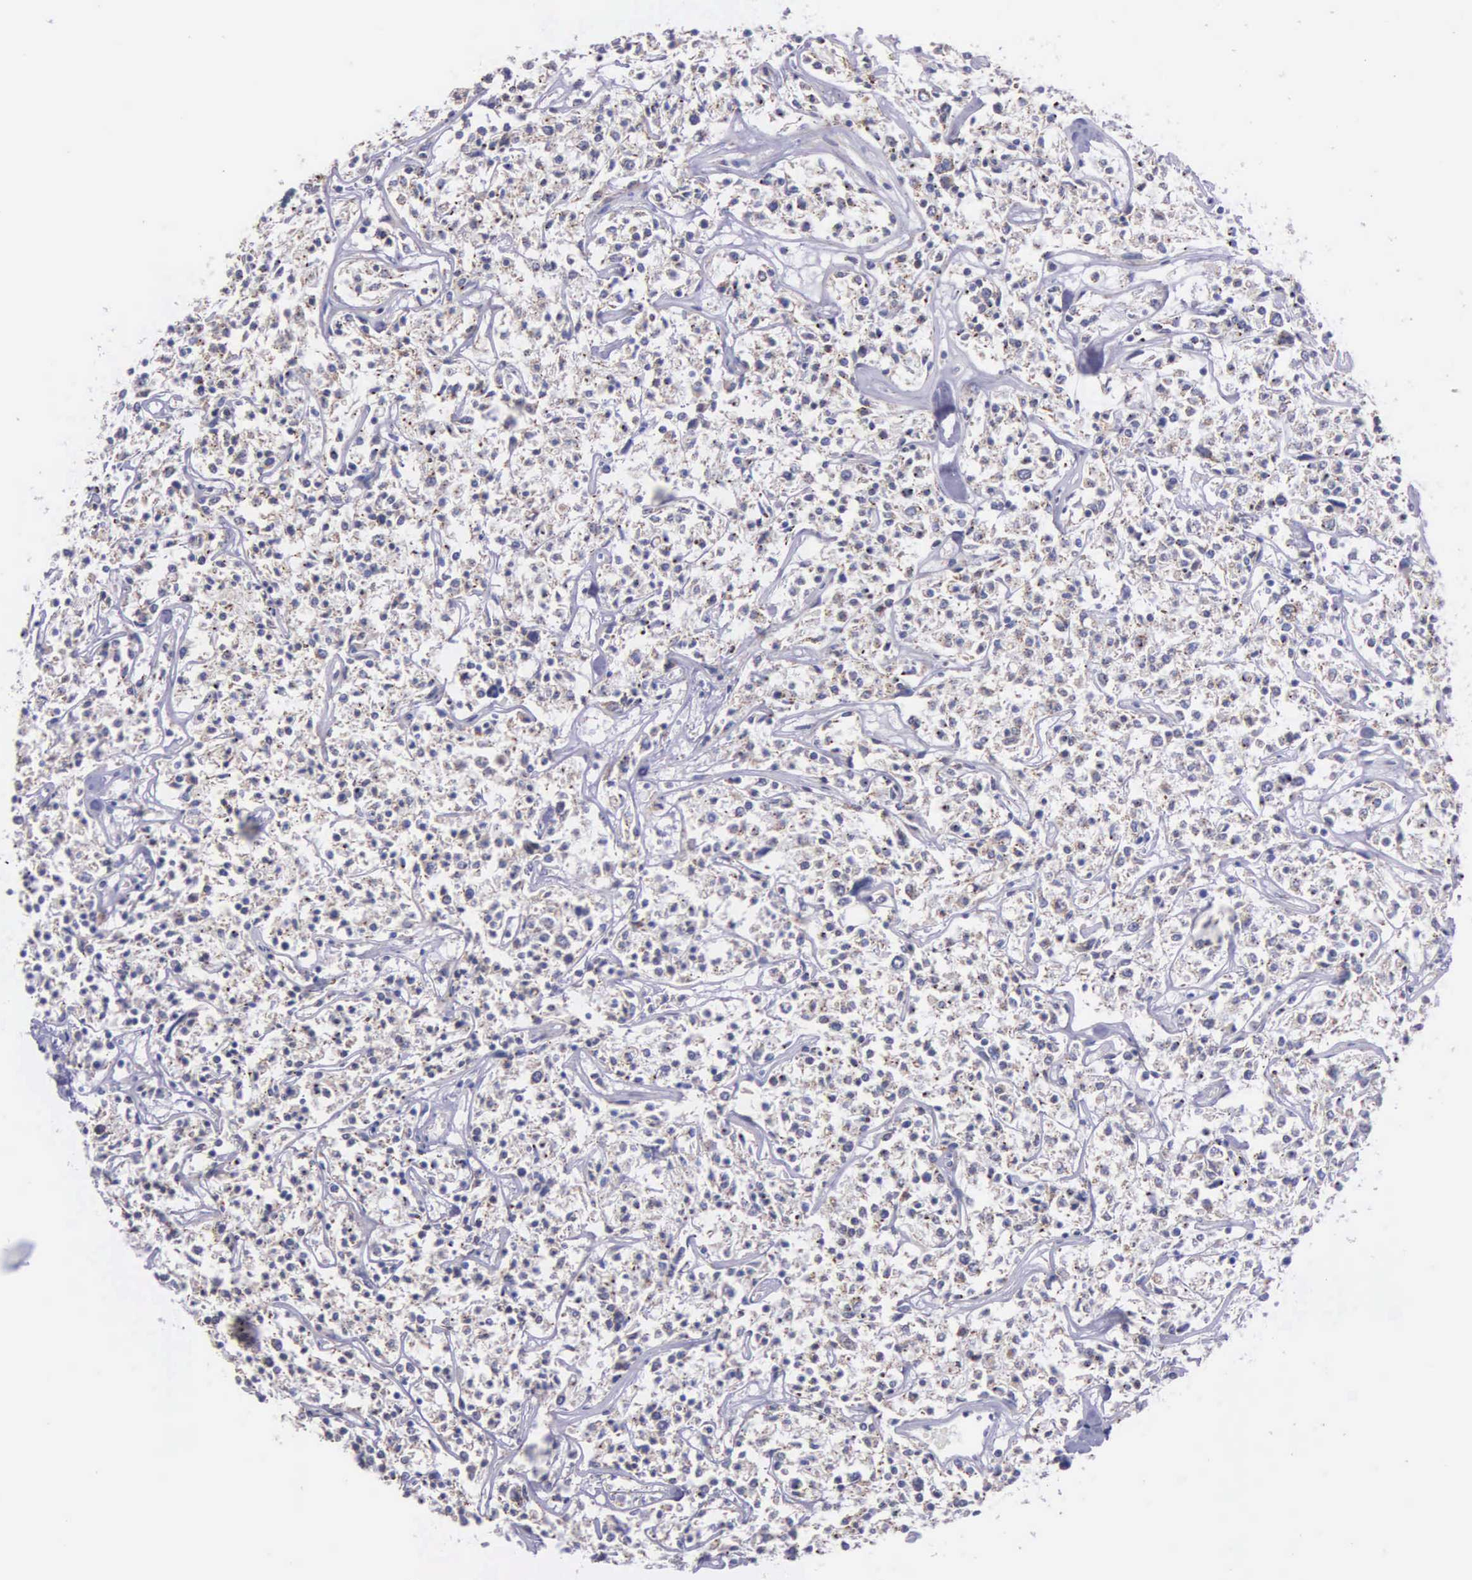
{"staining": {"intensity": "weak", "quantity": ">75%", "location": "cytoplasmic/membranous"}, "tissue": "lymphoma", "cell_type": "Tumor cells", "image_type": "cancer", "snomed": [{"axis": "morphology", "description": "Malignant lymphoma, non-Hodgkin's type, Low grade"}, {"axis": "topography", "description": "Small intestine"}], "caption": "About >75% of tumor cells in low-grade malignant lymphoma, non-Hodgkin's type display weak cytoplasmic/membranous protein expression as visualized by brown immunohistochemical staining.", "gene": "MIA2", "patient": {"sex": "female", "age": 59}}